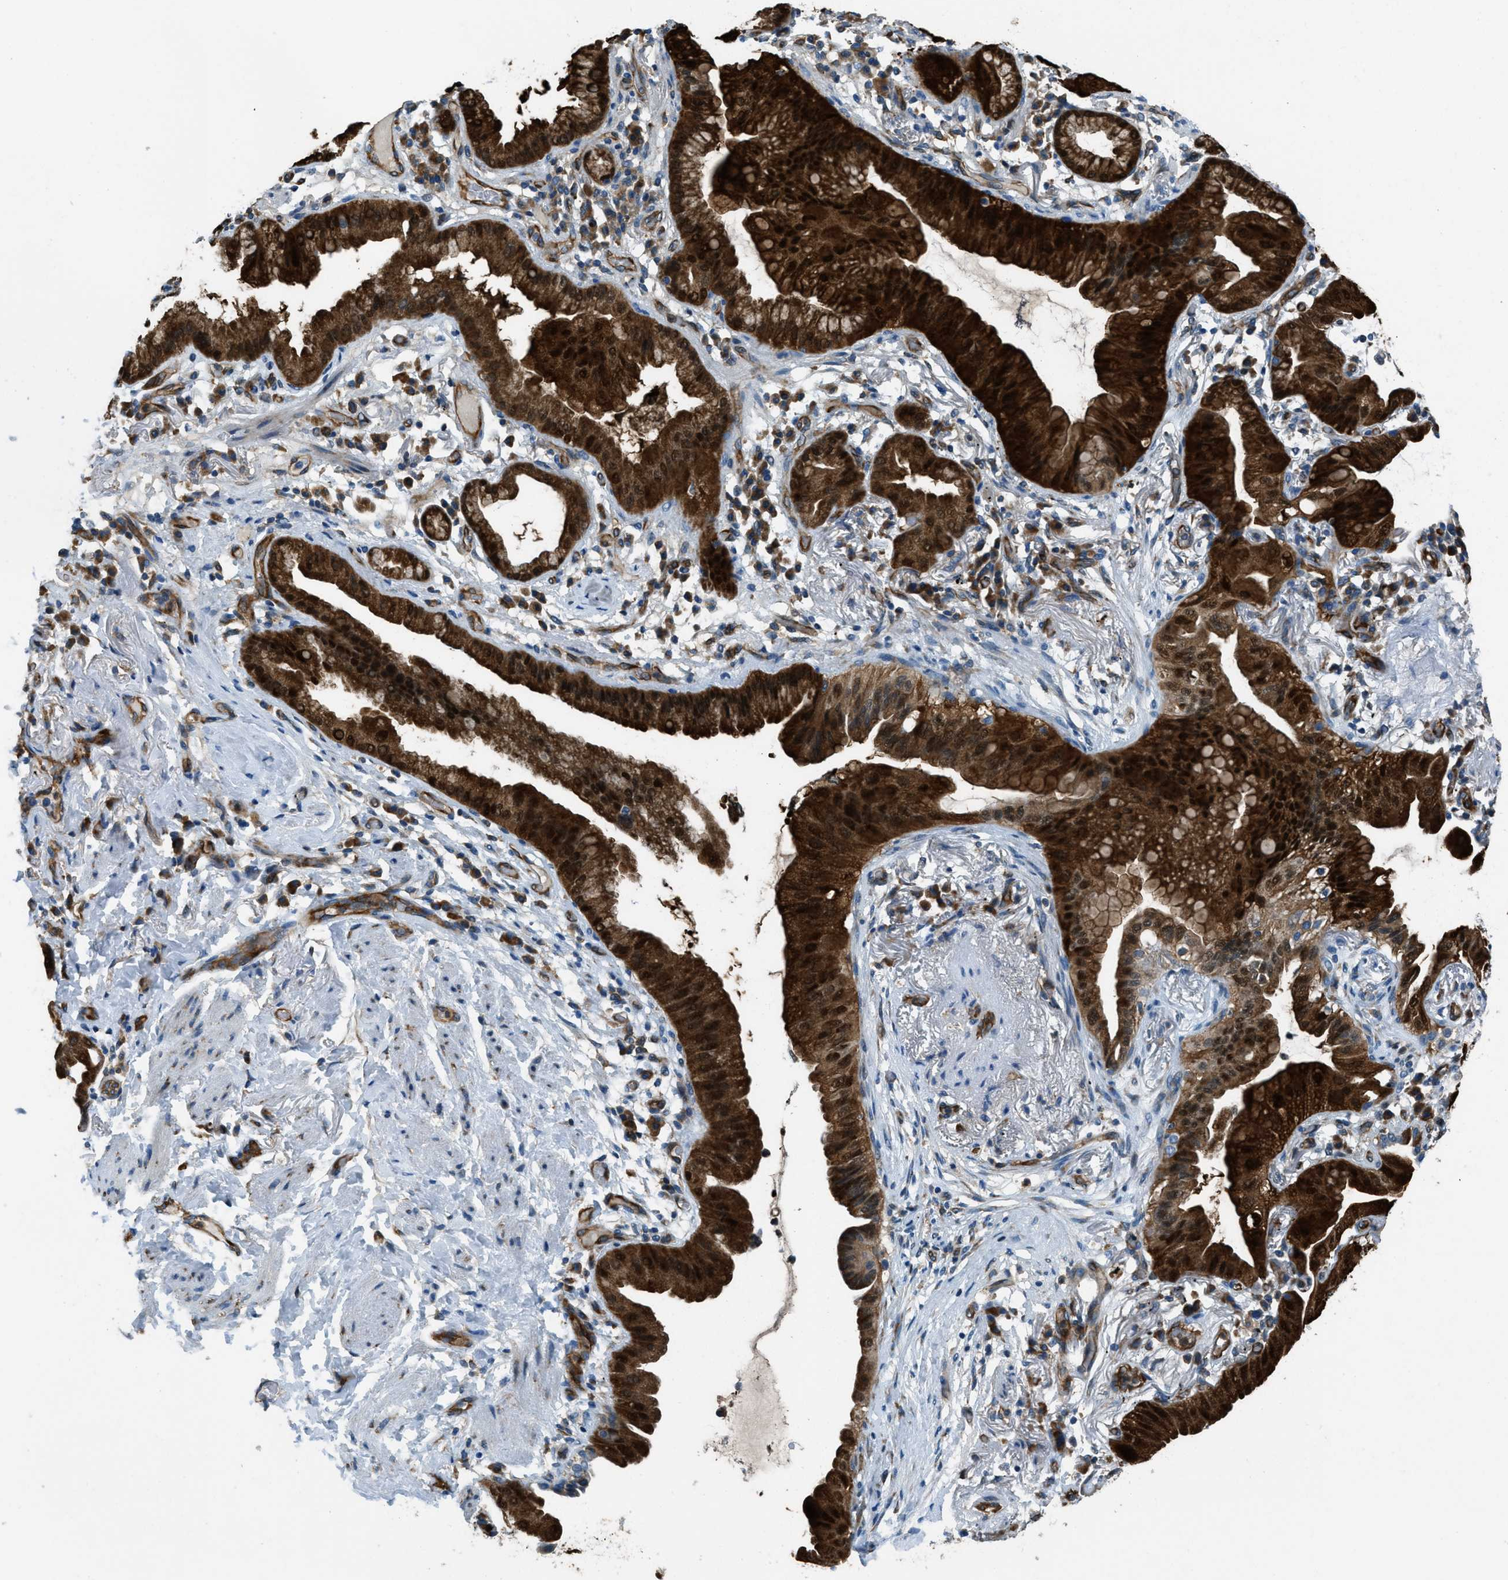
{"staining": {"intensity": "strong", "quantity": ">75%", "location": "cytoplasmic/membranous,nuclear"}, "tissue": "lung cancer", "cell_type": "Tumor cells", "image_type": "cancer", "snomed": [{"axis": "morphology", "description": "Normal tissue, NOS"}, {"axis": "morphology", "description": "Adenocarcinoma, NOS"}, {"axis": "topography", "description": "Bronchus"}, {"axis": "topography", "description": "Lung"}], "caption": "Protein staining reveals strong cytoplasmic/membranous and nuclear expression in approximately >75% of tumor cells in lung cancer.", "gene": "GIMAP8", "patient": {"sex": "female", "age": 70}}